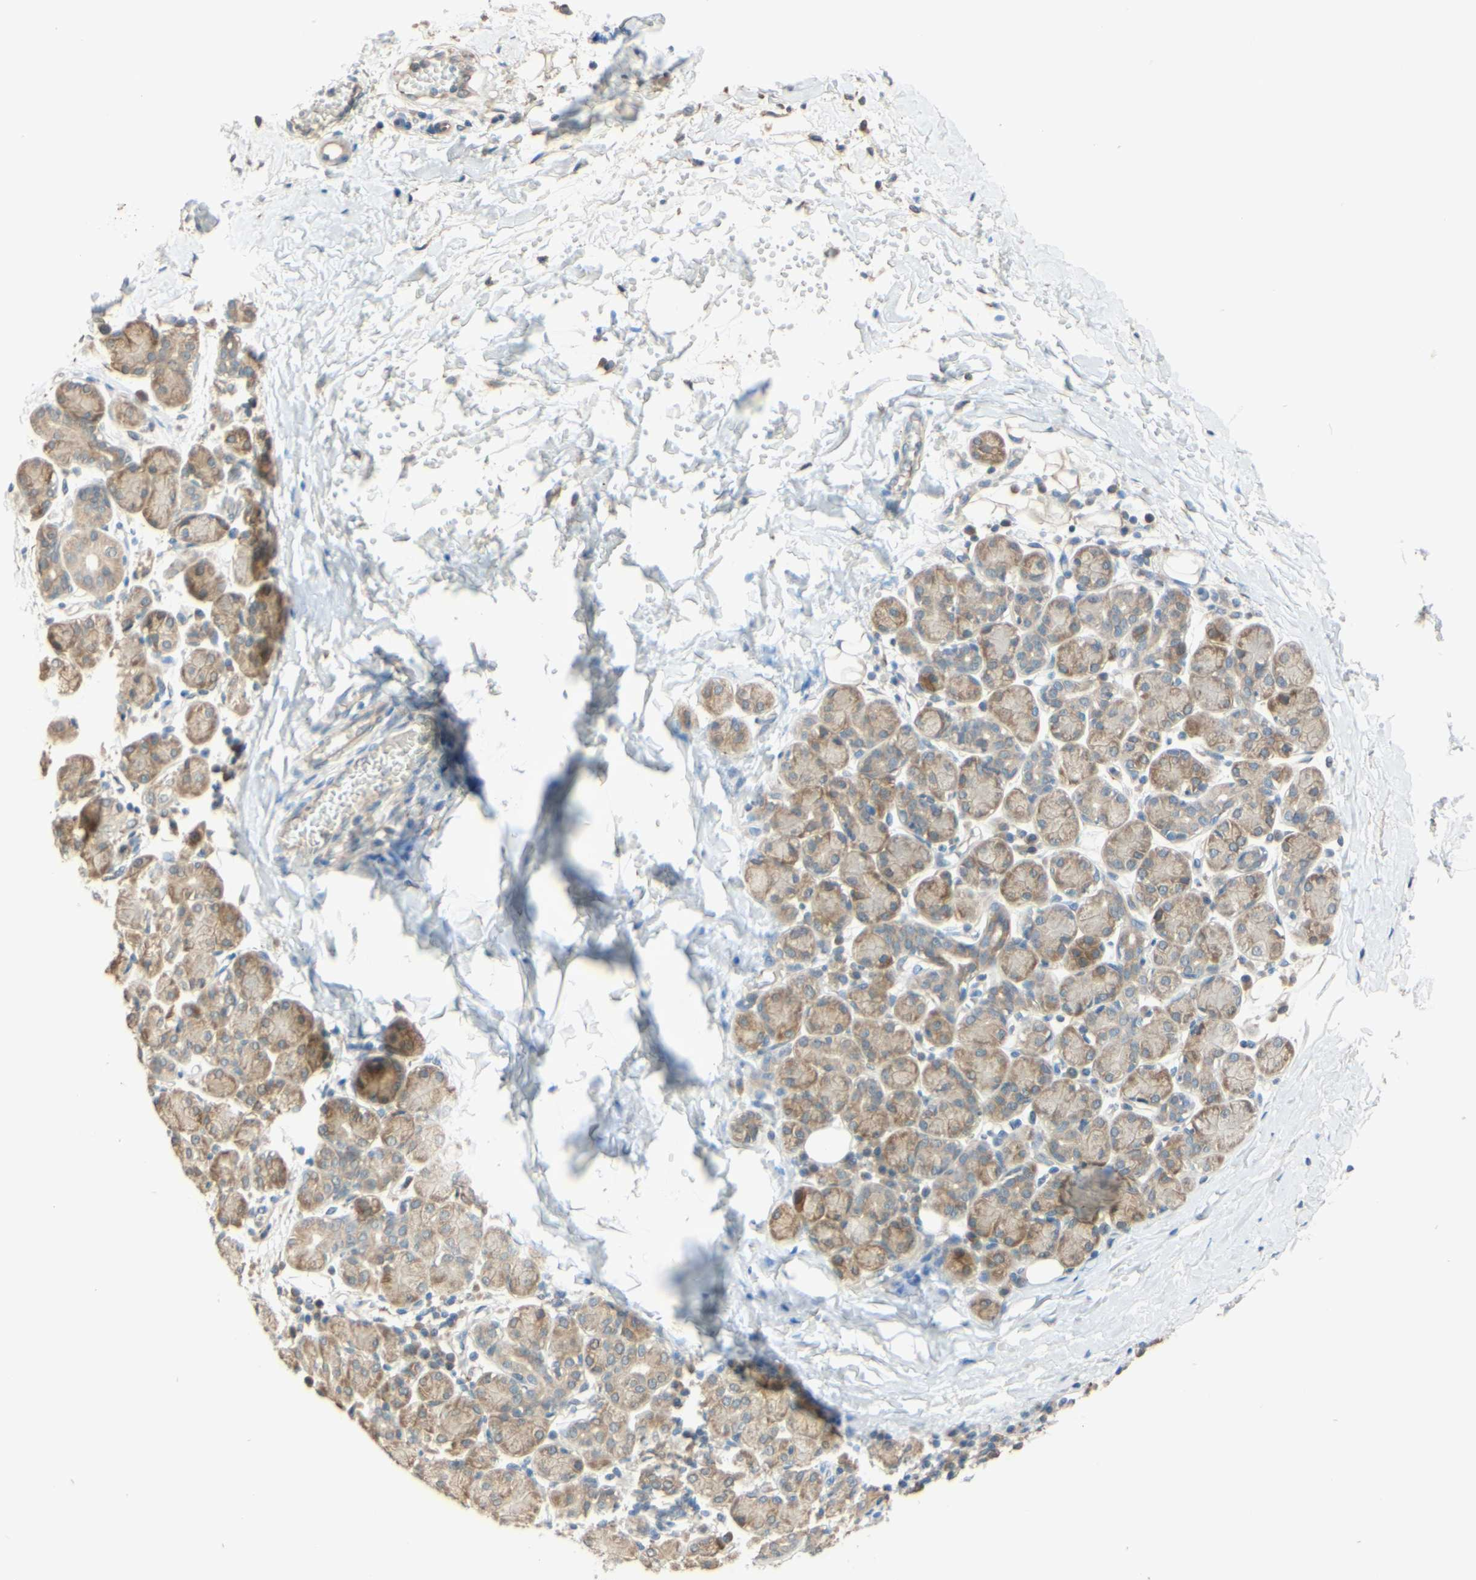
{"staining": {"intensity": "weak", "quantity": ">75%", "location": "cytoplasmic/membranous"}, "tissue": "salivary gland", "cell_type": "Glandular cells", "image_type": "normal", "snomed": [{"axis": "morphology", "description": "Normal tissue, NOS"}, {"axis": "morphology", "description": "Inflammation, NOS"}, {"axis": "topography", "description": "Lymph node"}, {"axis": "topography", "description": "Salivary gland"}], "caption": "An IHC photomicrograph of benign tissue is shown. Protein staining in brown labels weak cytoplasmic/membranous positivity in salivary gland within glandular cells. The staining is performed using DAB (3,3'-diaminobenzidine) brown chromogen to label protein expression. The nuclei are counter-stained blue using hematoxylin.", "gene": "SMIM19", "patient": {"sex": "male", "age": 3}}